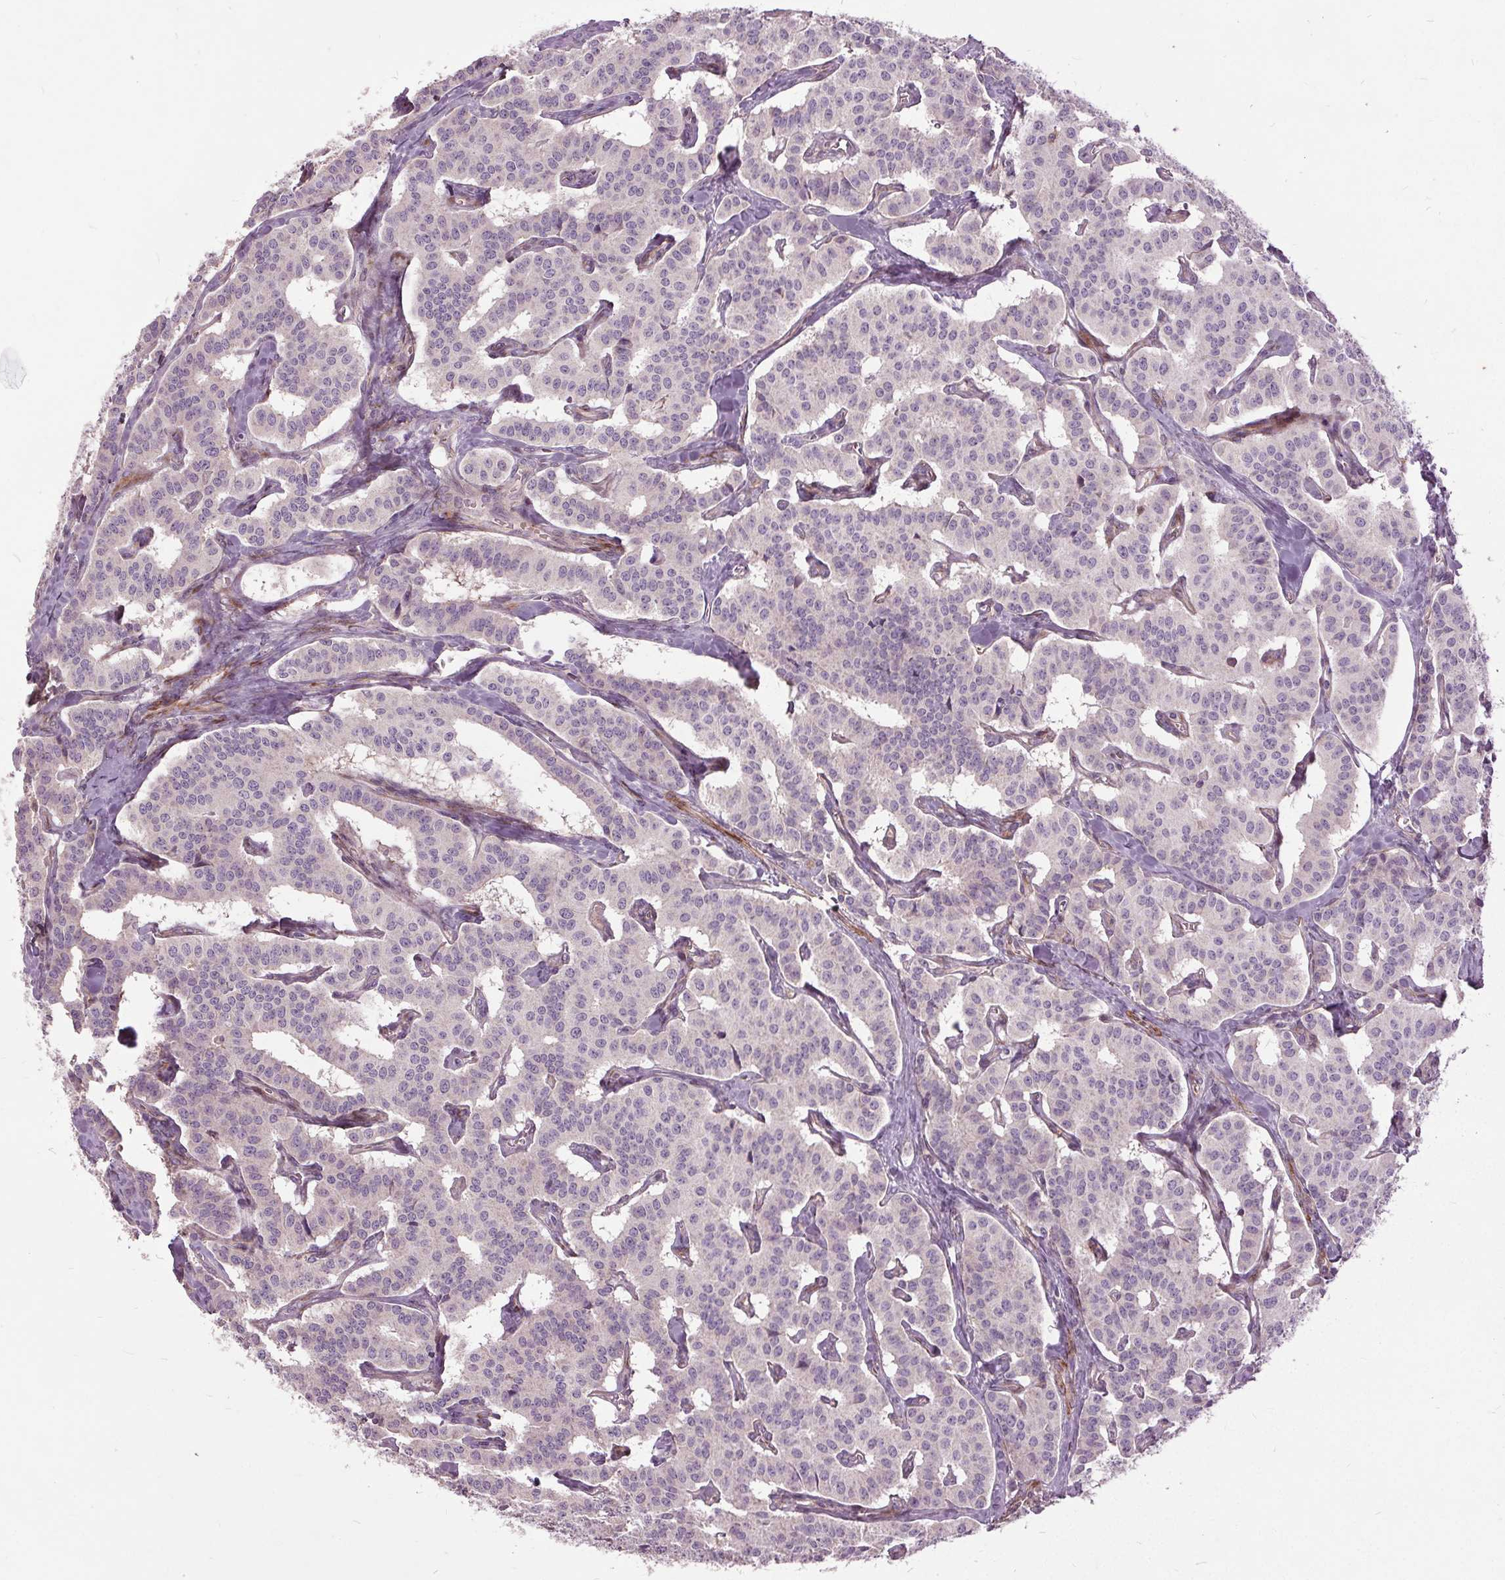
{"staining": {"intensity": "negative", "quantity": "none", "location": "none"}, "tissue": "carcinoid", "cell_type": "Tumor cells", "image_type": "cancer", "snomed": [{"axis": "morphology", "description": "Carcinoid, malignant, NOS"}, {"axis": "topography", "description": "Lung"}], "caption": "Immunohistochemistry image of malignant carcinoid stained for a protein (brown), which displays no positivity in tumor cells.", "gene": "PDGFD", "patient": {"sex": "female", "age": 46}}